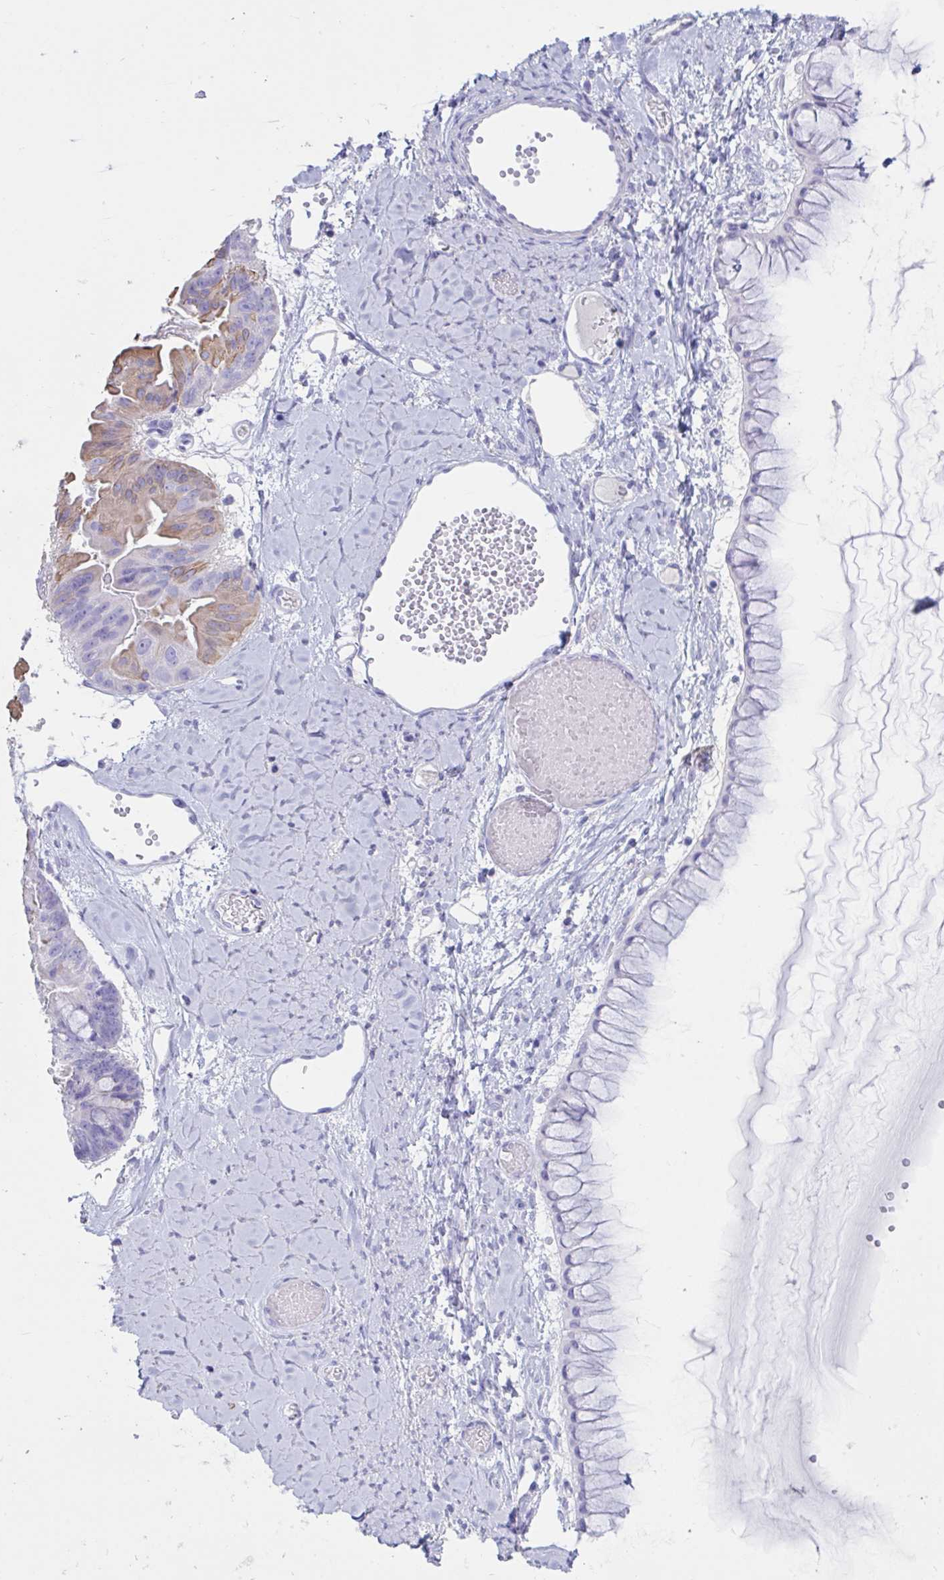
{"staining": {"intensity": "moderate", "quantity": "<25%", "location": "cytoplasmic/membranous"}, "tissue": "ovarian cancer", "cell_type": "Tumor cells", "image_type": "cancer", "snomed": [{"axis": "morphology", "description": "Cystadenocarcinoma, mucinous, NOS"}, {"axis": "topography", "description": "Ovary"}], "caption": "Immunohistochemistry histopathology image of ovarian cancer stained for a protein (brown), which demonstrates low levels of moderate cytoplasmic/membranous positivity in about <25% of tumor cells.", "gene": "TNNC1", "patient": {"sex": "female", "age": 61}}